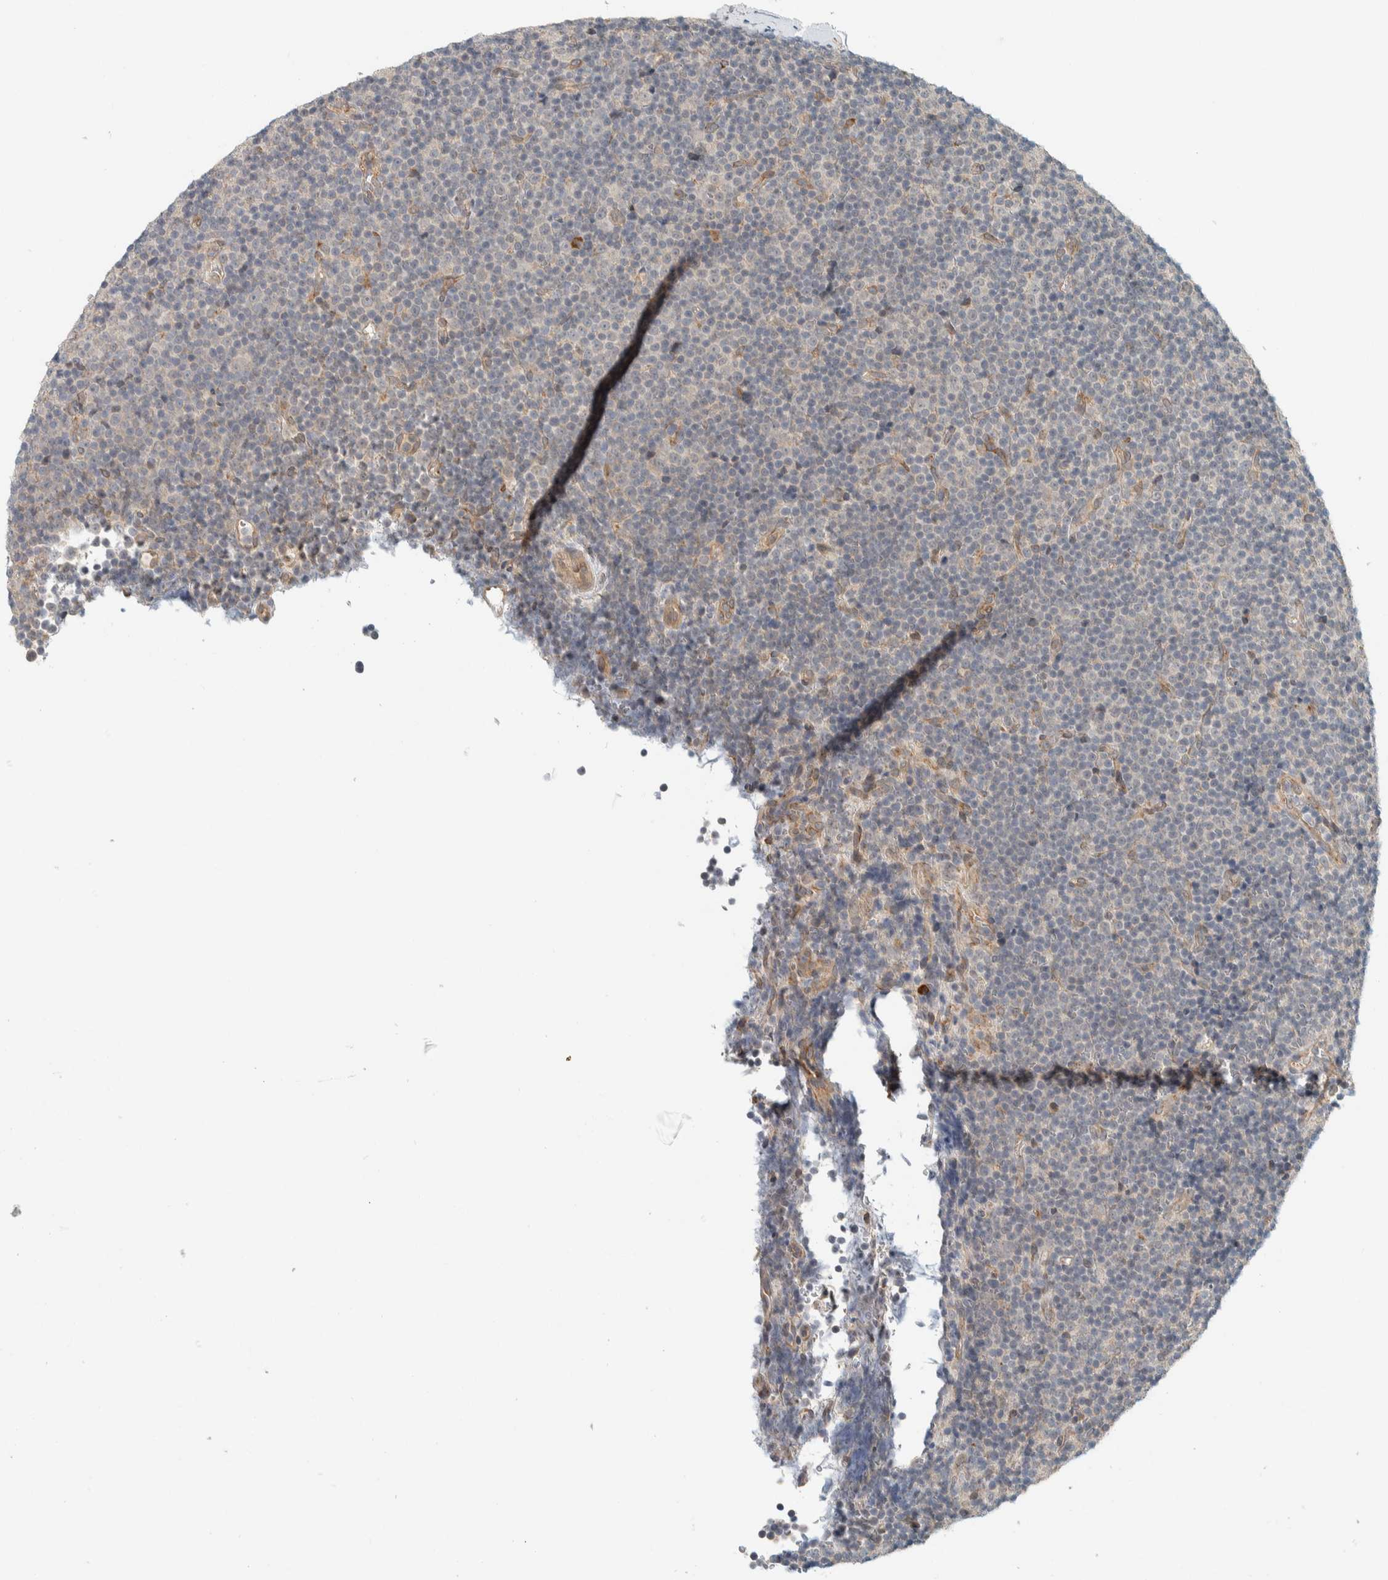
{"staining": {"intensity": "negative", "quantity": "none", "location": "none"}, "tissue": "lymphoma", "cell_type": "Tumor cells", "image_type": "cancer", "snomed": [{"axis": "morphology", "description": "Malignant lymphoma, non-Hodgkin's type, Low grade"}, {"axis": "topography", "description": "Lymph node"}], "caption": "This is an IHC micrograph of human lymphoma. There is no staining in tumor cells.", "gene": "CTBP2", "patient": {"sex": "female", "age": 67}}